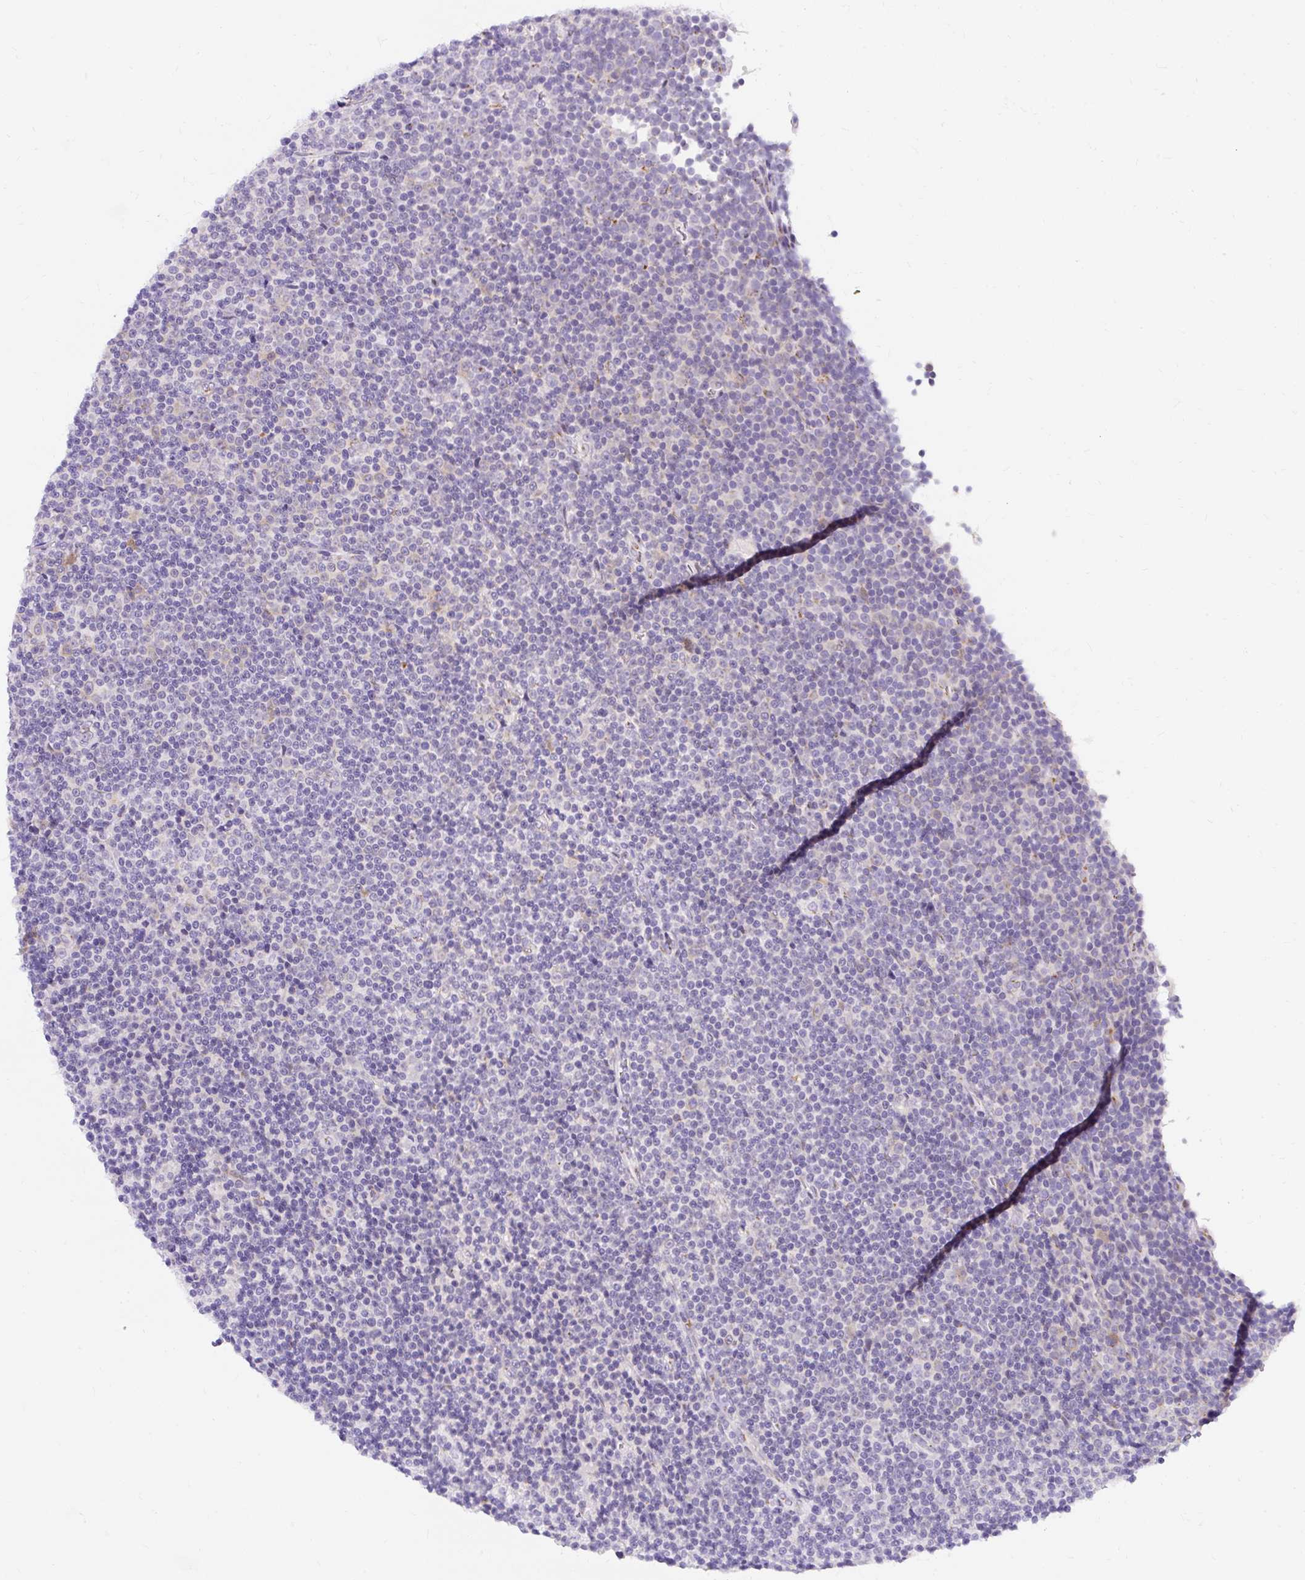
{"staining": {"intensity": "negative", "quantity": "none", "location": "none"}, "tissue": "lymphoma", "cell_type": "Tumor cells", "image_type": "cancer", "snomed": [{"axis": "morphology", "description": "Malignant lymphoma, non-Hodgkin's type, Low grade"}, {"axis": "topography", "description": "Lymph node"}], "caption": "Tumor cells show no significant positivity in malignant lymphoma, non-Hodgkin's type (low-grade).", "gene": "GOLGA8A", "patient": {"sex": "female", "age": 67}}